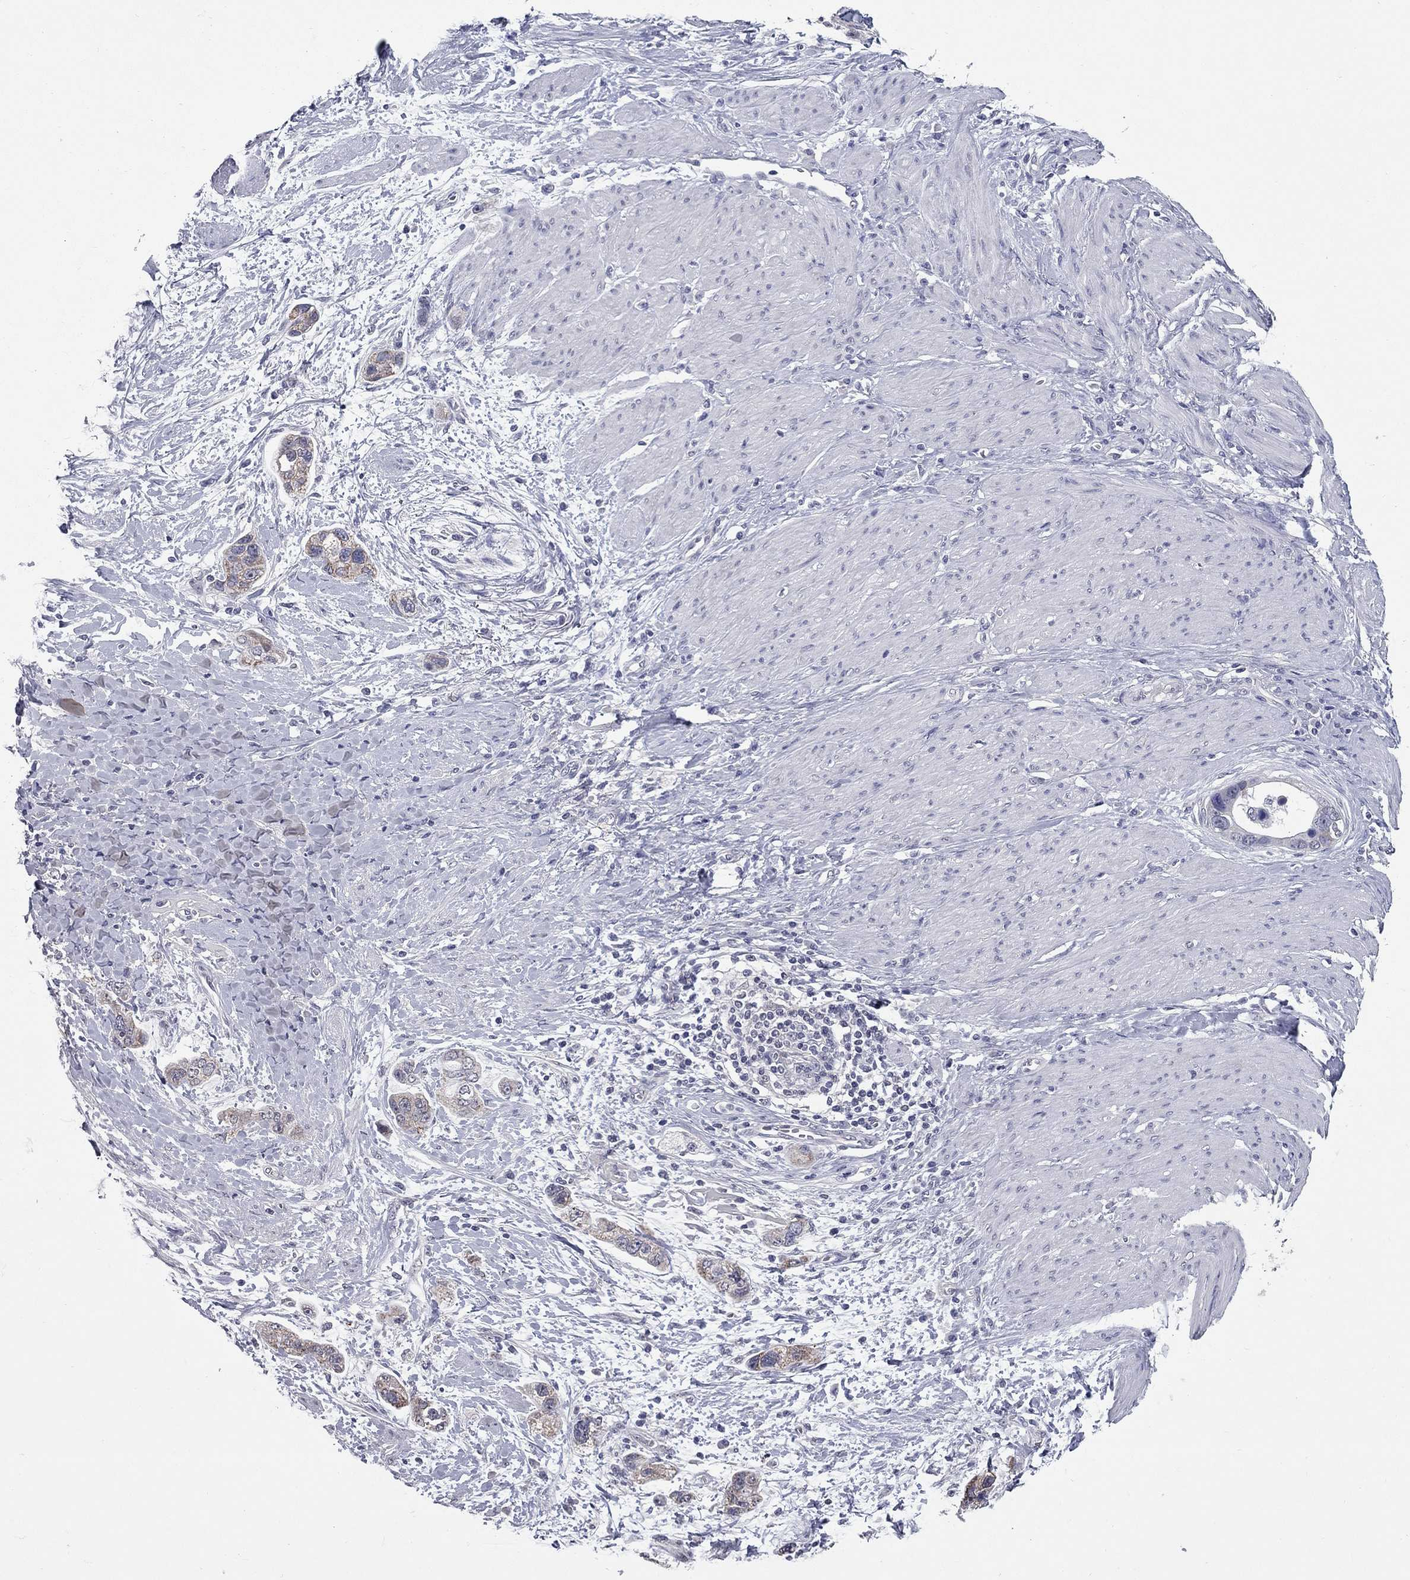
{"staining": {"intensity": "strong", "quantity": ">75%", "location": "cytoplasmic/membranous"}, "tissue": "stomach cancer", "cell_type": "Tumor cells", "image_type": "cancer", "snomed": [{"axis": "morphology", "description": "Adenocarcinoma, NOS"}, {"axis": "topography", "description": "Stomach, lower"}], "caption": "High-magnification brightfield microscopy of stomach cancer (adenocarcinoma) stained with DAB (brown) and counterstained with hematoxylin (blue). tumor cells exhibit strong cytoplasmic/membranous staining is identified in approximately>75% of cells.", "gene": "SHOC2", "patient": {"sex": "female", "age": 93}}